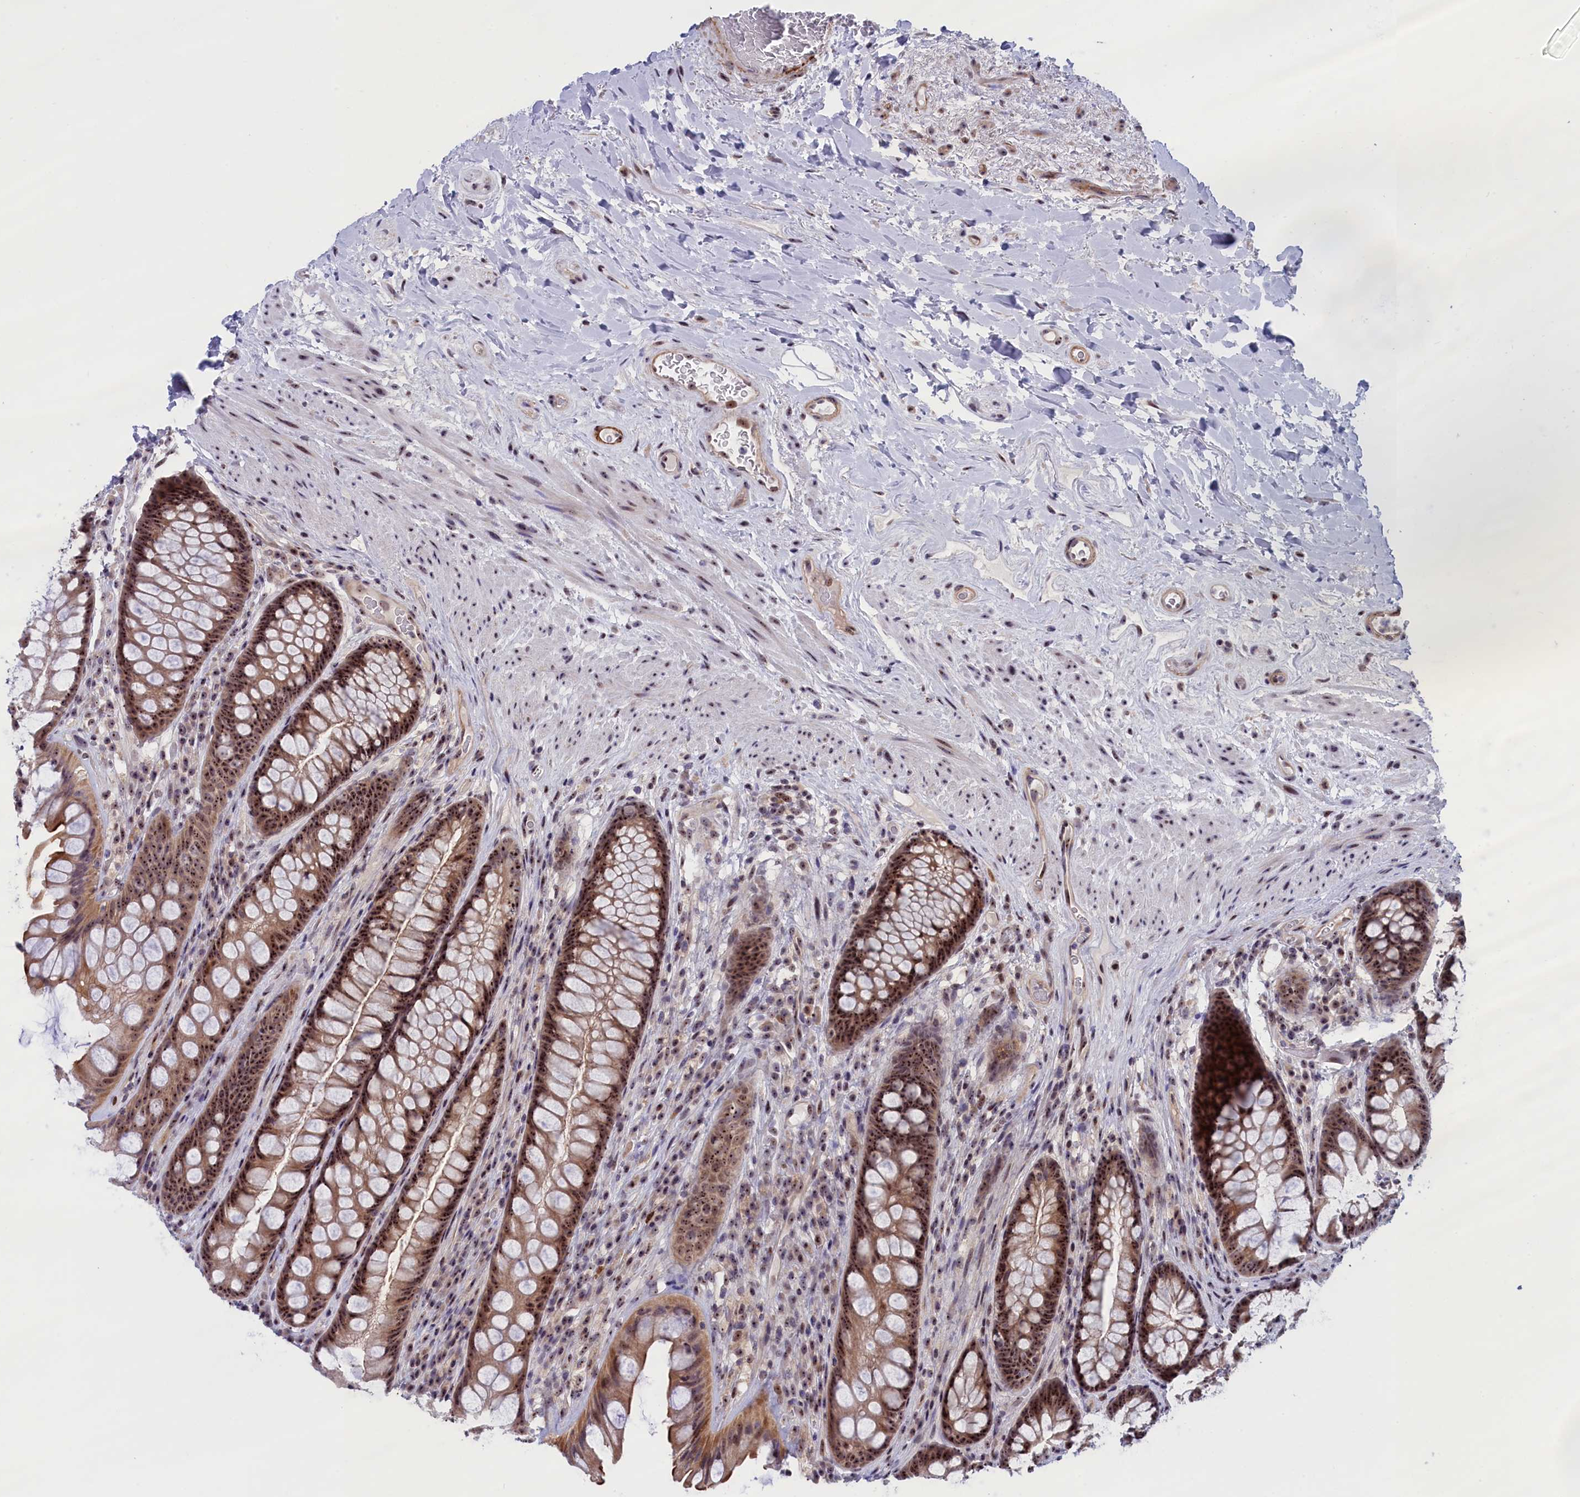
{"staining": {"intensity": "strong", "quantity": ">75%", "location": "cytoplasmic/membranous,nuclear"}, "tissue": "rectum", "cell_type": "Glandular cells", "image_type": "normal", "snomed": [{"axis": "morphology", "description": "Normal tissue, NOS"}, {"axis": "topography", "description": "Rectum"}], "caption": "Glandular cells display high levels of strong cytoplasmic/membranous,nuclear expression in approximately >75% of cells in unremarkable rectum.", "gene": "PPAN", "patient": {"sex": "male", "age": 74}}